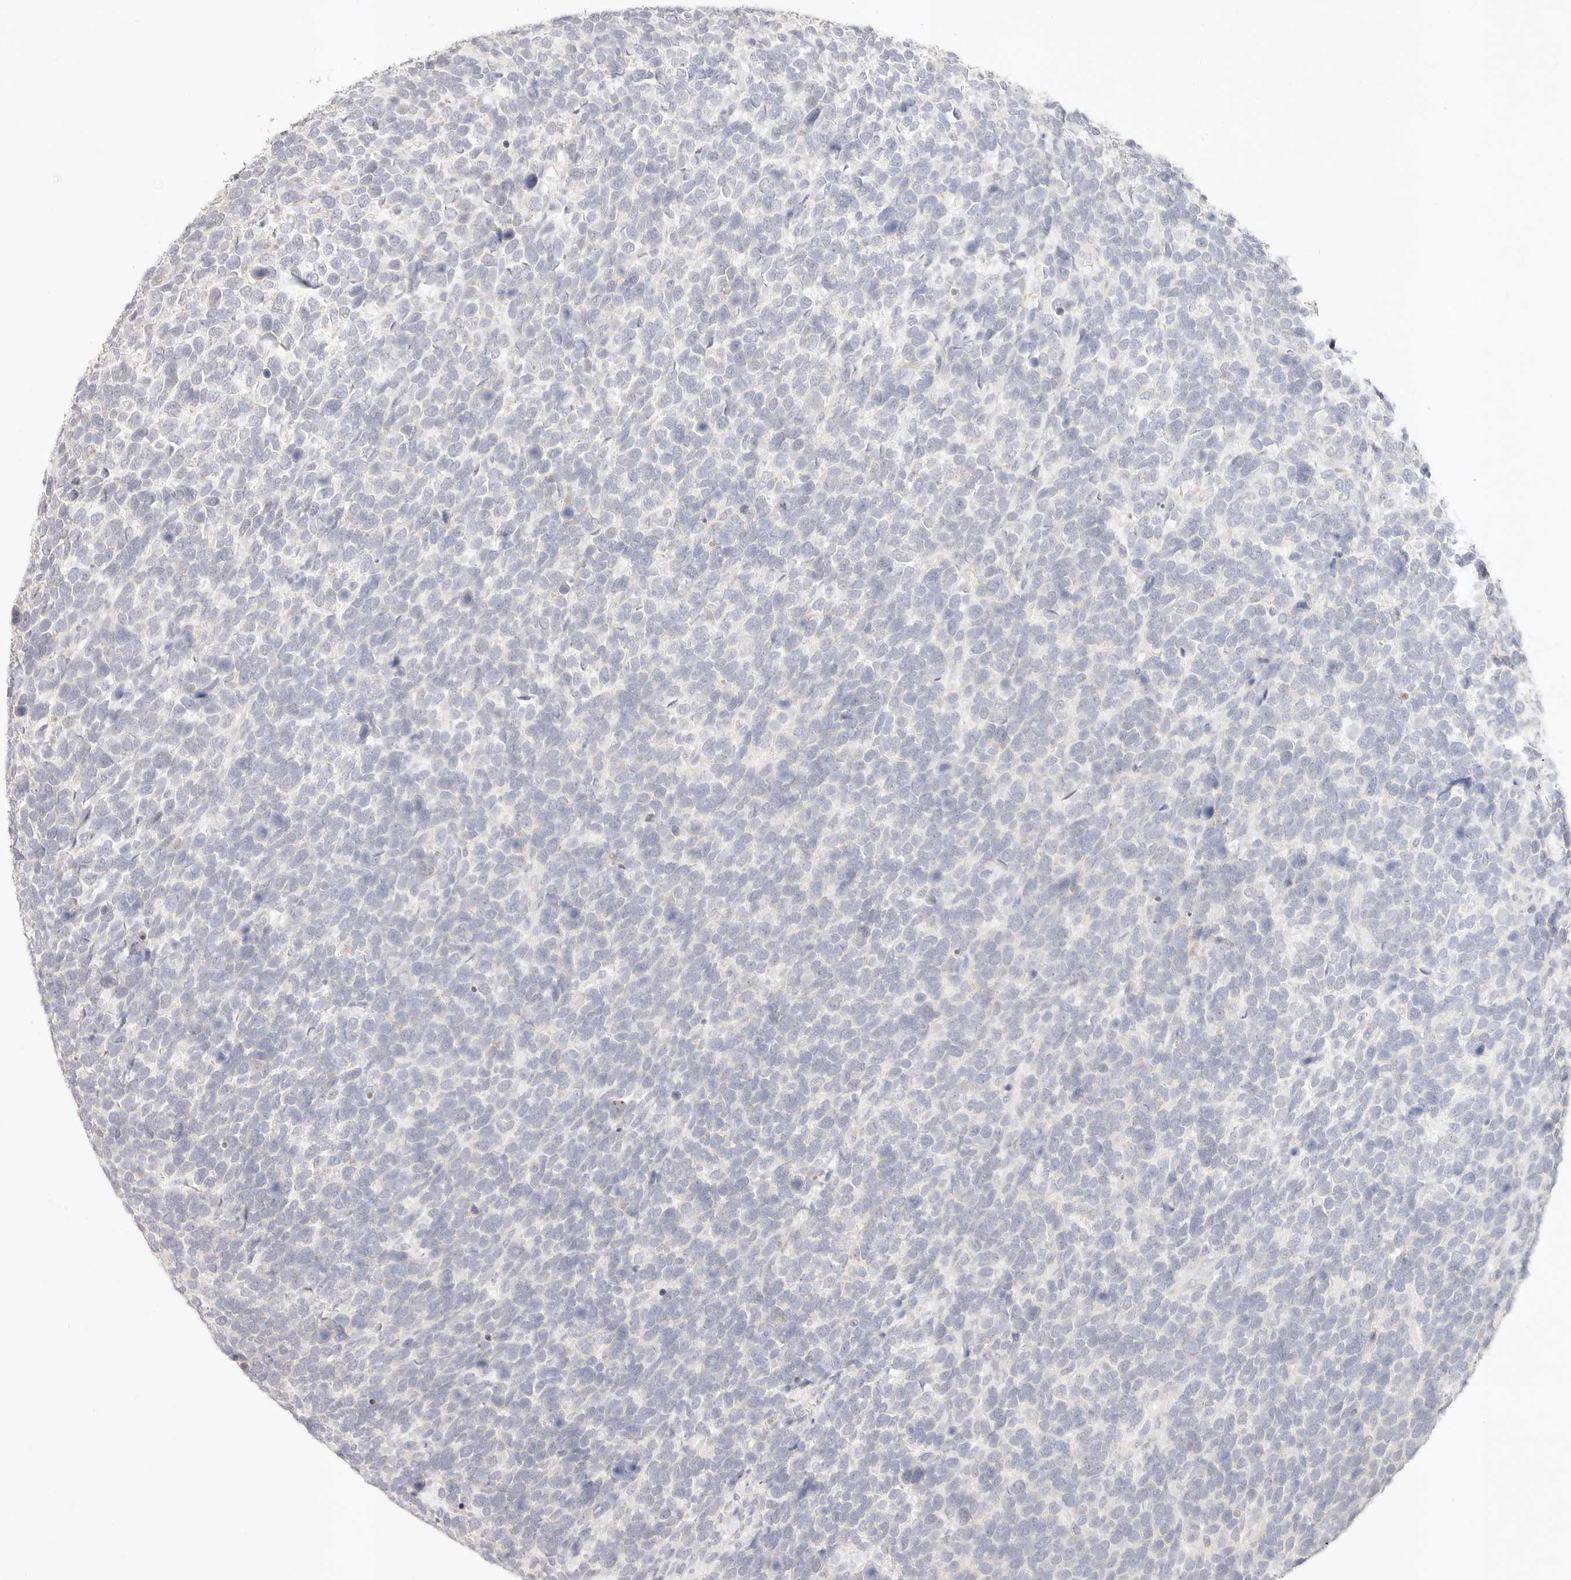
{"staining": {"intensity": "negative", "quantity": "none", "location": "none"}, "tissue": "urothelial cancer", "cell_type": "Tumor cells", "image_type": "cancer", "snomed": [{"axis": "morphology", "description": "Urothelial carcinoma, High grade"}, {"axis": "topography", "description": "Urinary bladder"}], "caption": "DAB immunohistochemical staining of urothelial cancer demonstrates no significant staining in tumor cells.", "gene": "GPR156", "patient": {"sex": "female", "age": 82}}